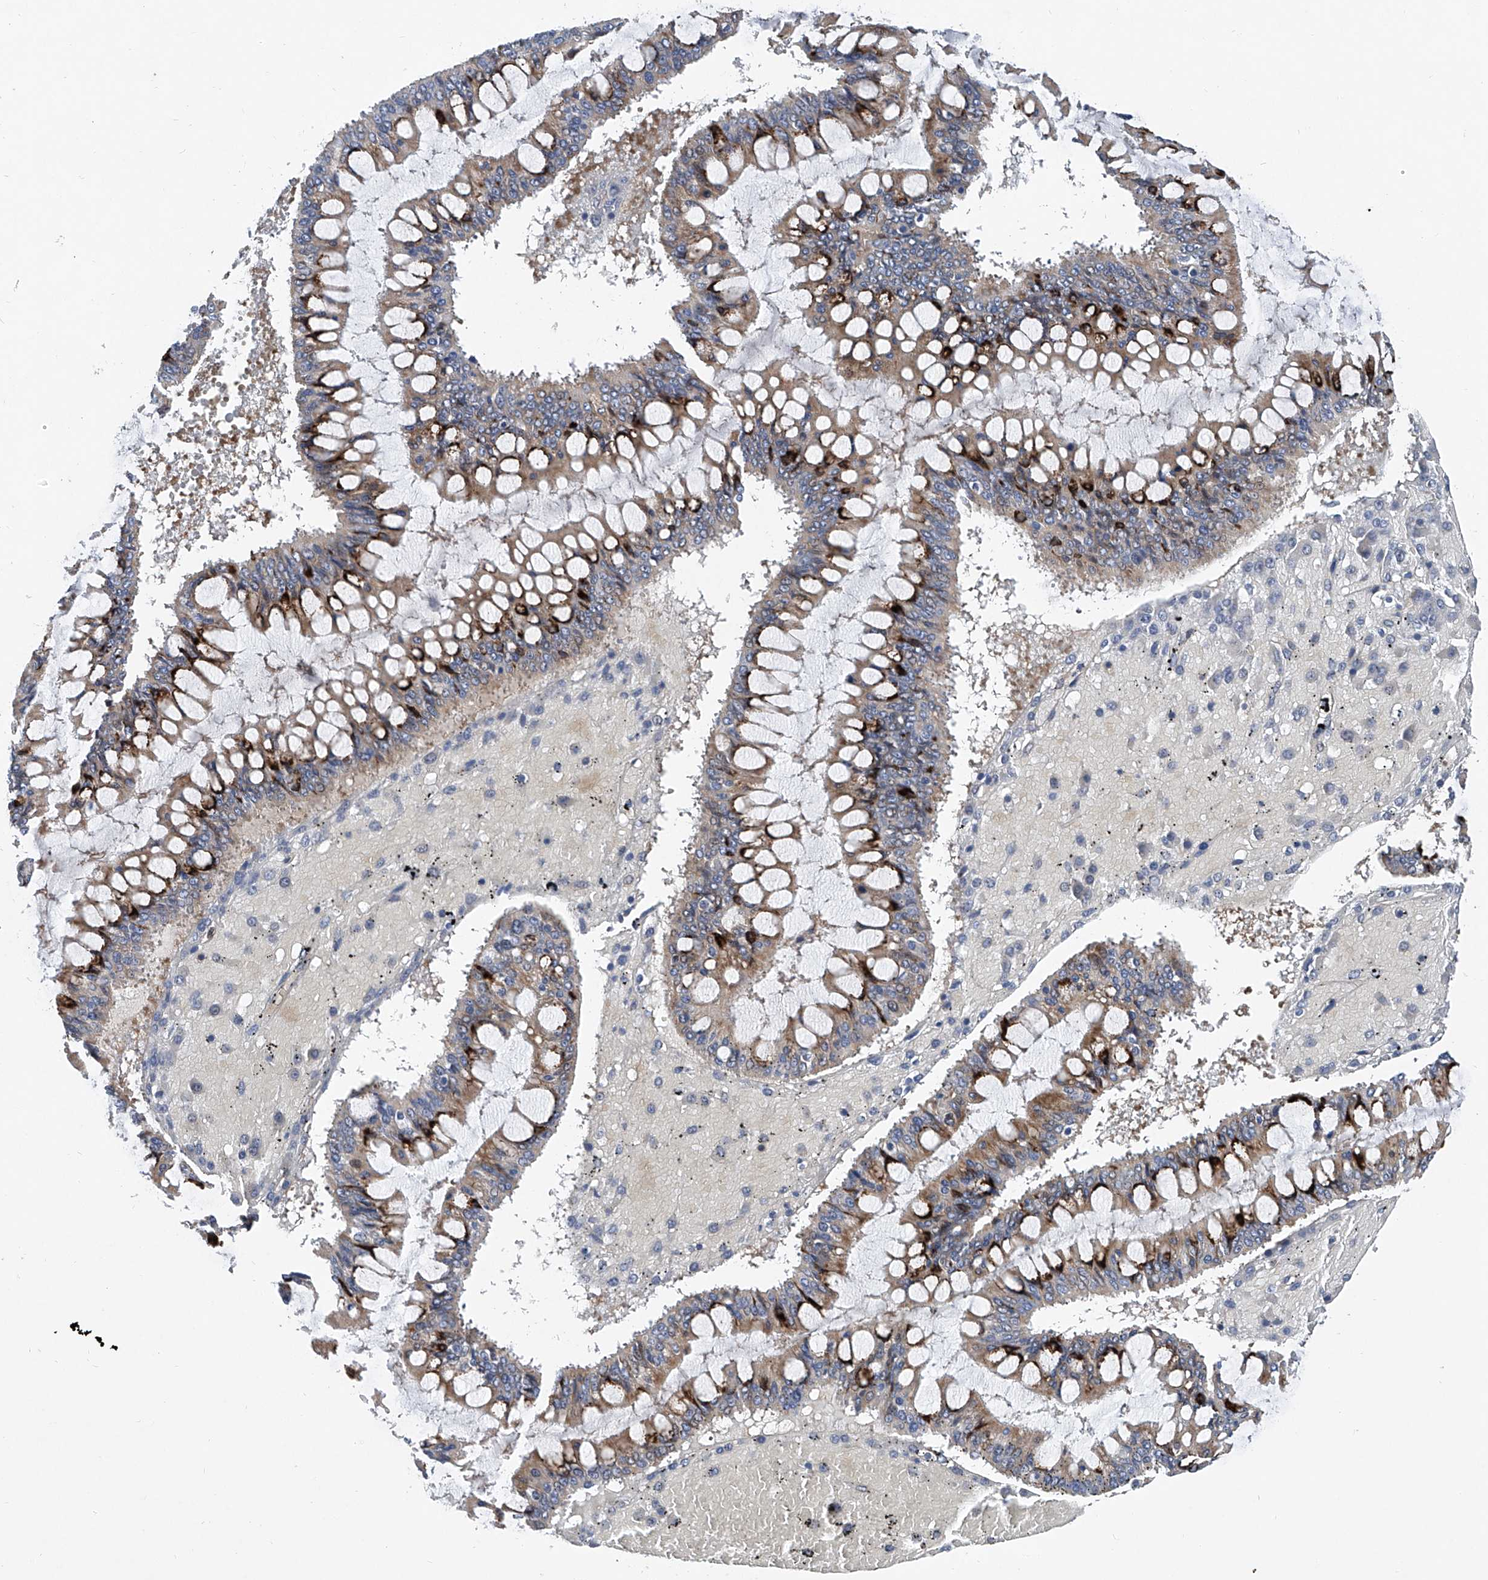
{"staining": {"intensity": "moderate", "quantity": ">75%", "location": "cytoplasmic/membranous"}, "tissue": "ovarian cancer", "cell_type": "Tumor cells", "image_type": "cancer", "snomed": [{"axis": "morphology", "description": "Cystadenocarcinoma, mucinous, NOS"}, {"axis": "topography", "description": "Ovary"}], "caption": "Immunohistochemical staining of ovarian cancer reveals moderate cytoplasmic/membranous protein staining in approximately >75% of tumor cells. The staining was performed using DAB (3,3'-diaminobenzidine) to visualize the protein expression in brown, while the nuclei were stained in blue with hematoxylin (Magnification: 20x).", "gene": "TRIM38", "patient": {"sex": "female", "age": 73}}